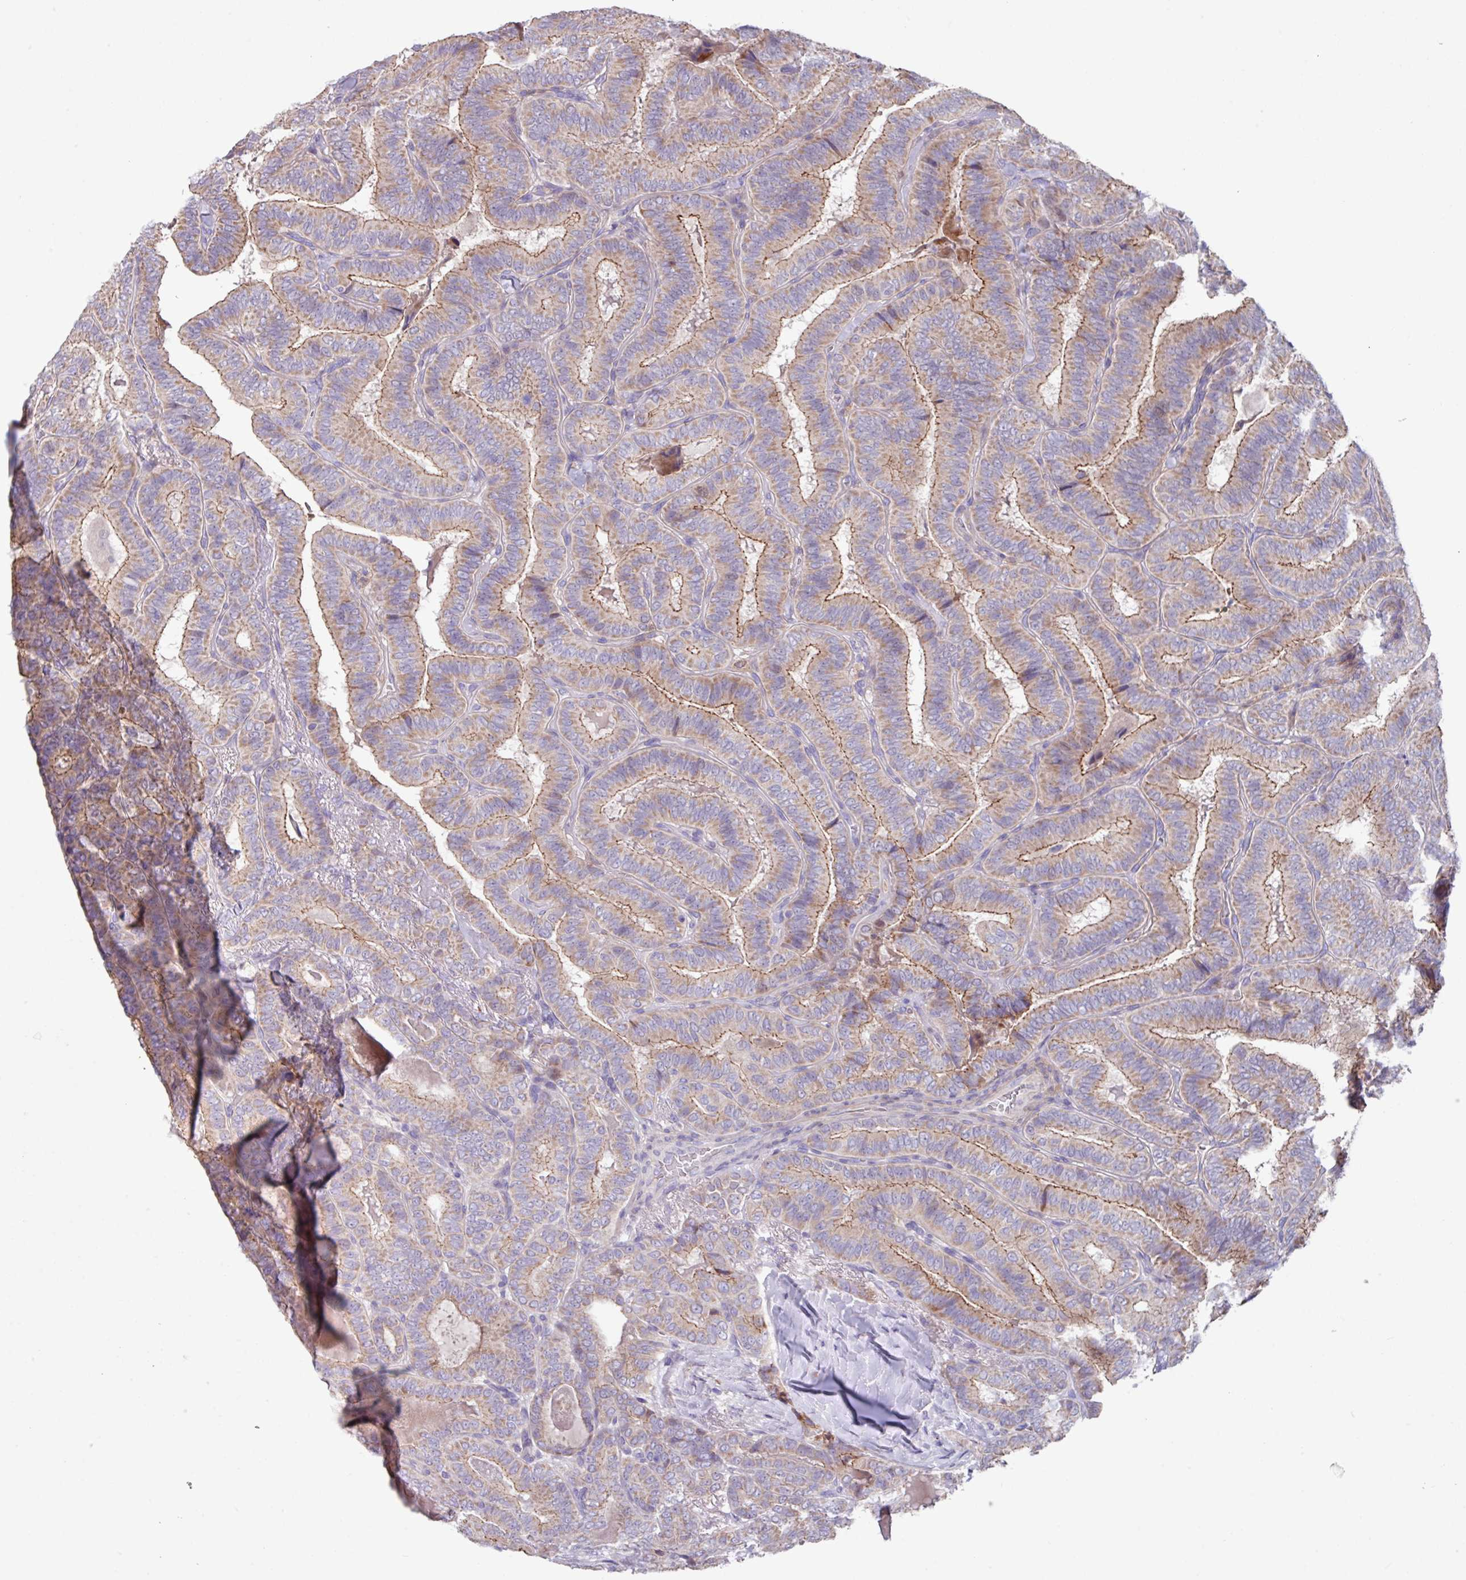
{"staining": {"intensity": "moderate", "quantity": "25%-75%", "location": "cytoplasmic/membranous"}, "tissue": "thyroid cancer", "cell_type": "Tumor cells", "image_type": "cancer", "snomed": [{"axis": "morphology", "description": "Papillary adenocarcinoma, NOS"}, {"axis": "topography", "description": "Thyroid gland"}], "caption": "The image exhibits staining of thyroid papillary adenocarcinoma, revealing moderate cytoplasmic/membranous protein positivity (brown color) within tumor cells.", "gene": "IQCJ", "patient": {"sex": "male", "age": 61}}